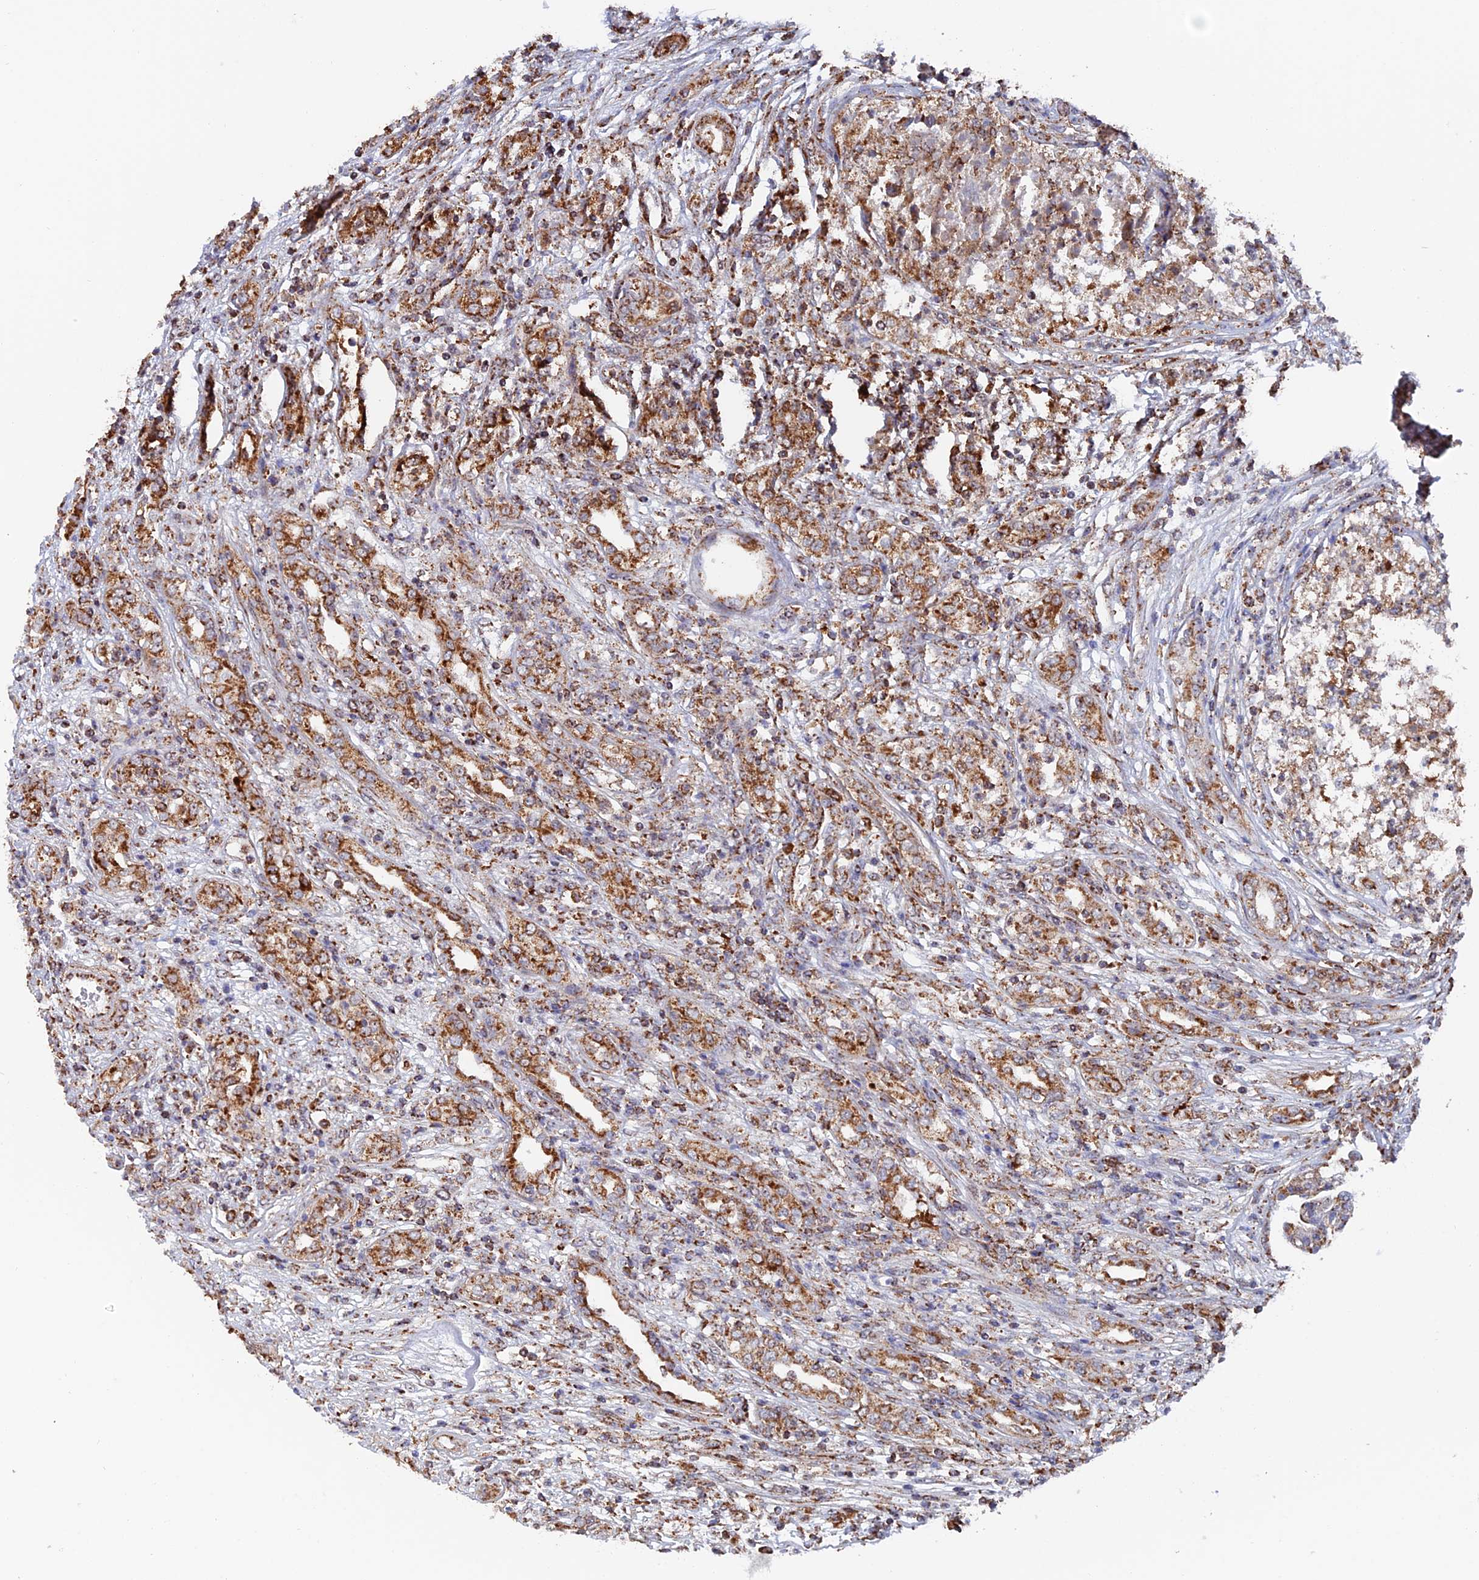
{"staining": {"intensity": "moderate", "quantity": ">75%", "location": "cytoplasmic/membranous"}, "tissue": "renal cancer", "cell_type": "Tumor cells", "image_type": "cancer", "snomed": [{"axis": "morphology", "description": "Adenocarcinoma, NOS"}, {"axis": "topography", "description": "Kidney"}], "caption": "DAB immunohistochemical staining of renal cancer exhibits moderate cytoplasmic/membranous protein staining in about >75% of tumor cells. (brown staining indicates protein expression, while blue staining denotes nuclei).", "gene": "DTYMK", "patient": {"sex": "female", "age": 54}}